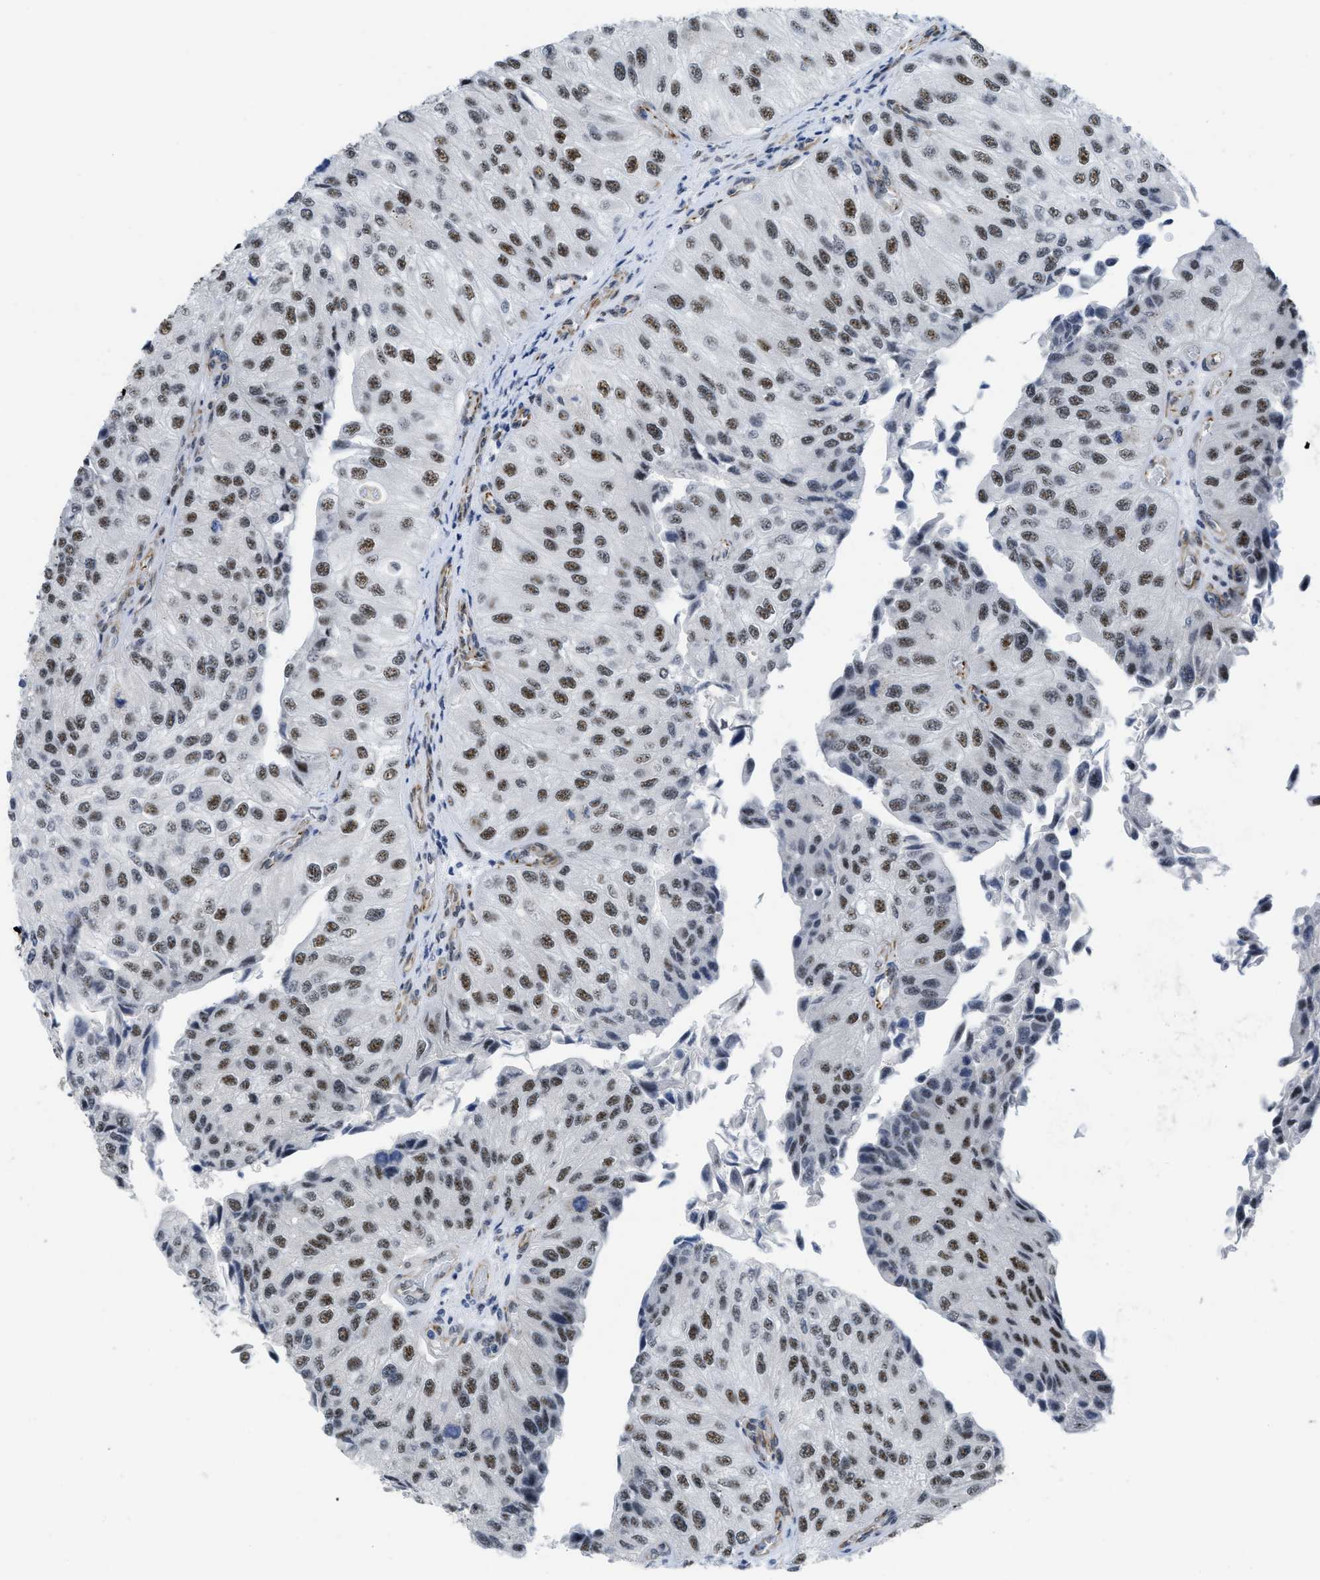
{"staining": {"intensity": "moderate", "quantity": ">75%", "location": "nuclear"}, "tissue": "urothelial cancer", "cell_type": "Tumor cells", "image_type": "cancer", "snomed": [{"axis": "morphology", "description": "Urothelial carcinoma, High grade"}, {"axis": "topography", "description": "Kidney"}, {"axis": "topography", "description": "Urinary bladder"}], "caption": "Protein staining of high-grade urothelial carcinoma tissue reveals moderate nuclear staining in about >75% of tumor cells.", "gene": "LRRC8B", "patient": {"sex": "male", "age": 77}}